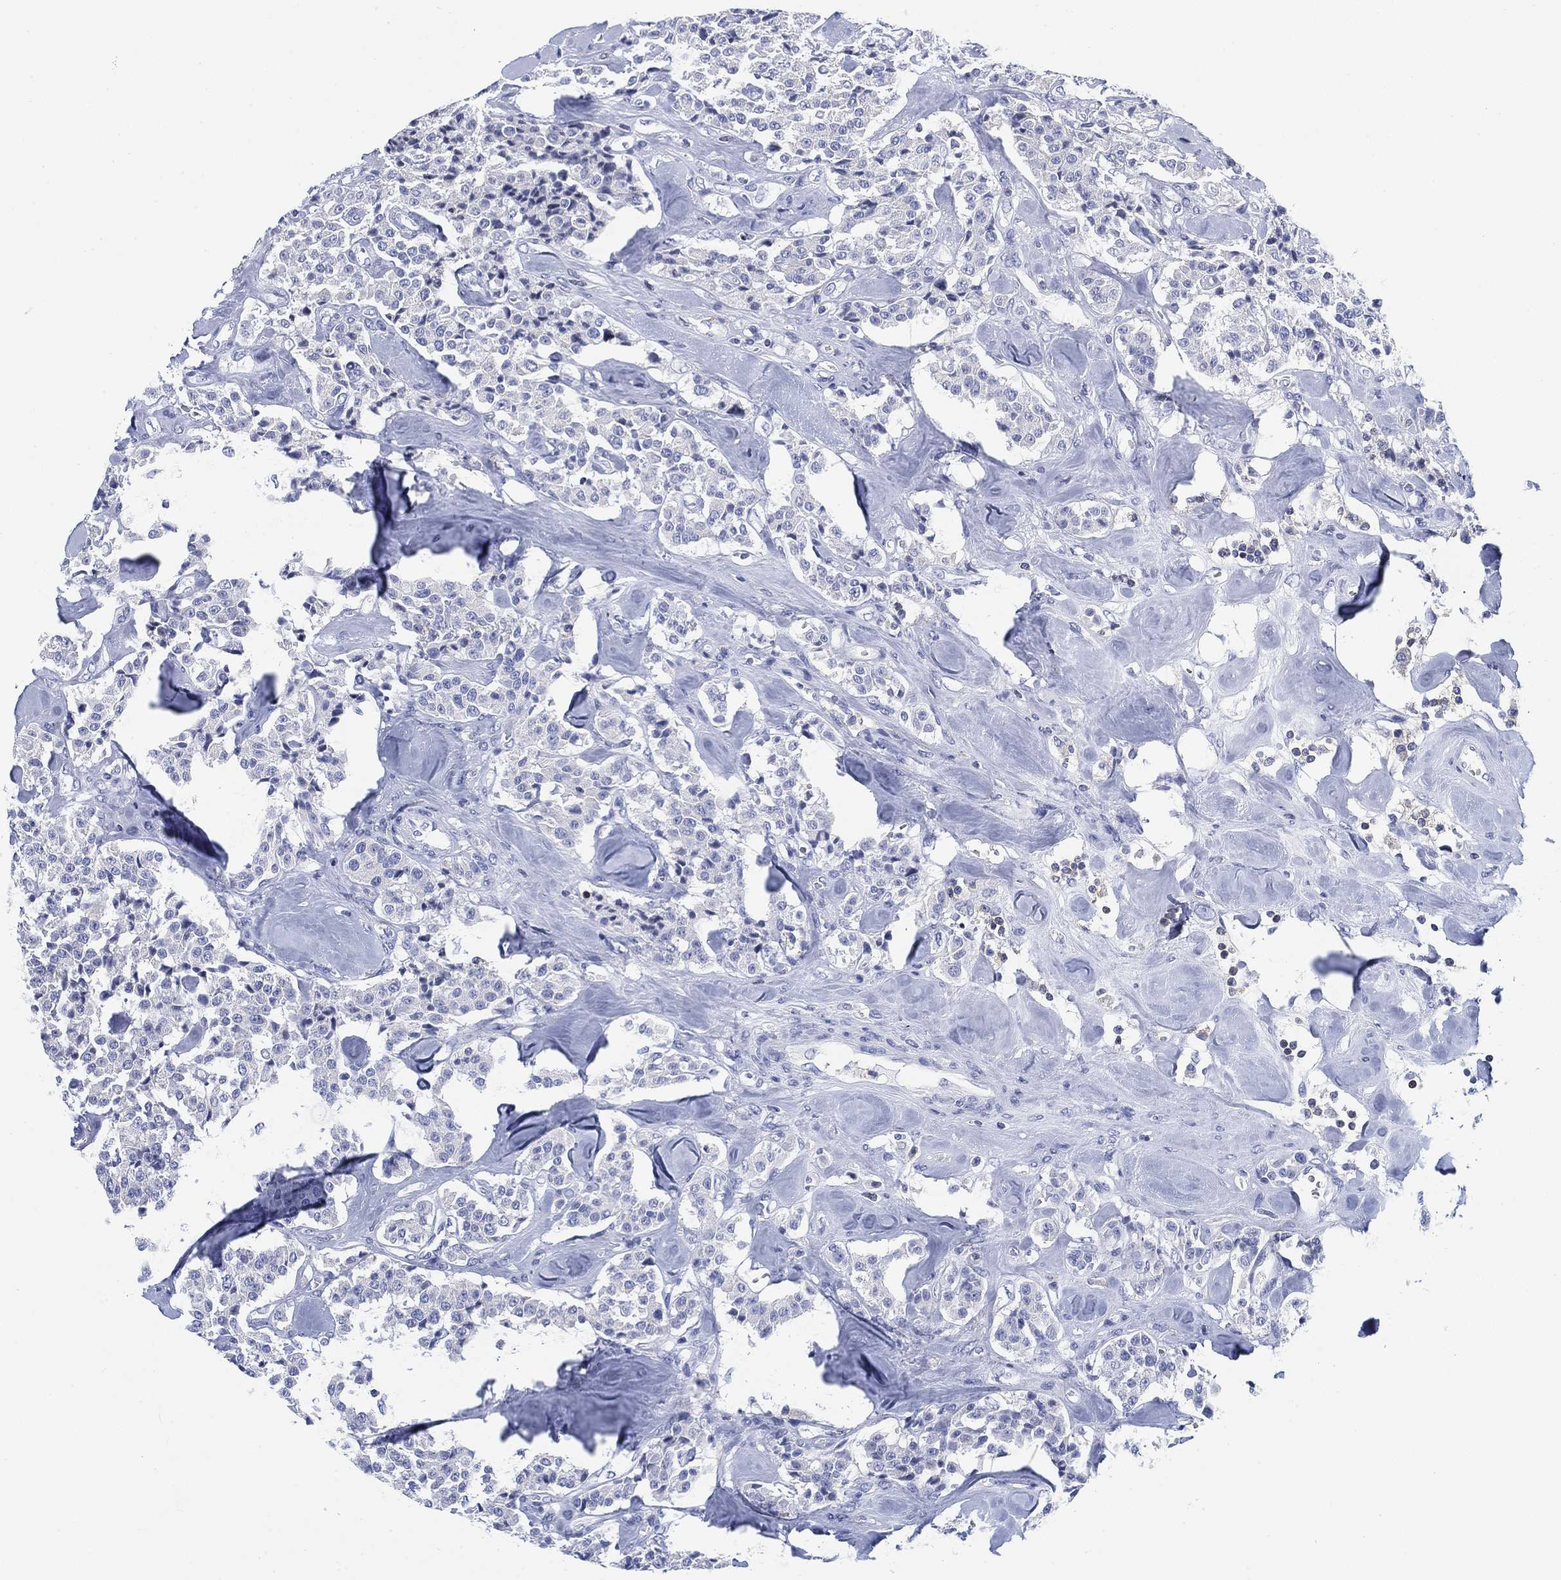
{"staining": {"intensity": "negative", "quantity": "none", "location": "none"}, "tissue": "carcinoid", "cell_type": "Tumor cells", "image_type": "cancer", "snomed": [{"axis": "morphology", "description": "Carcinoid, malignant, NOS"}, {"axis": "topography", "description": "Pancreas"}], "caption": "DAB (3,3'-diaminobenzidine) immunohistochemical staining of human malignant carcinoid demonstrates no significant positivity in tumor cells.", "gene": "FYB1", "patient": {"sex": "male", "age": 41}}